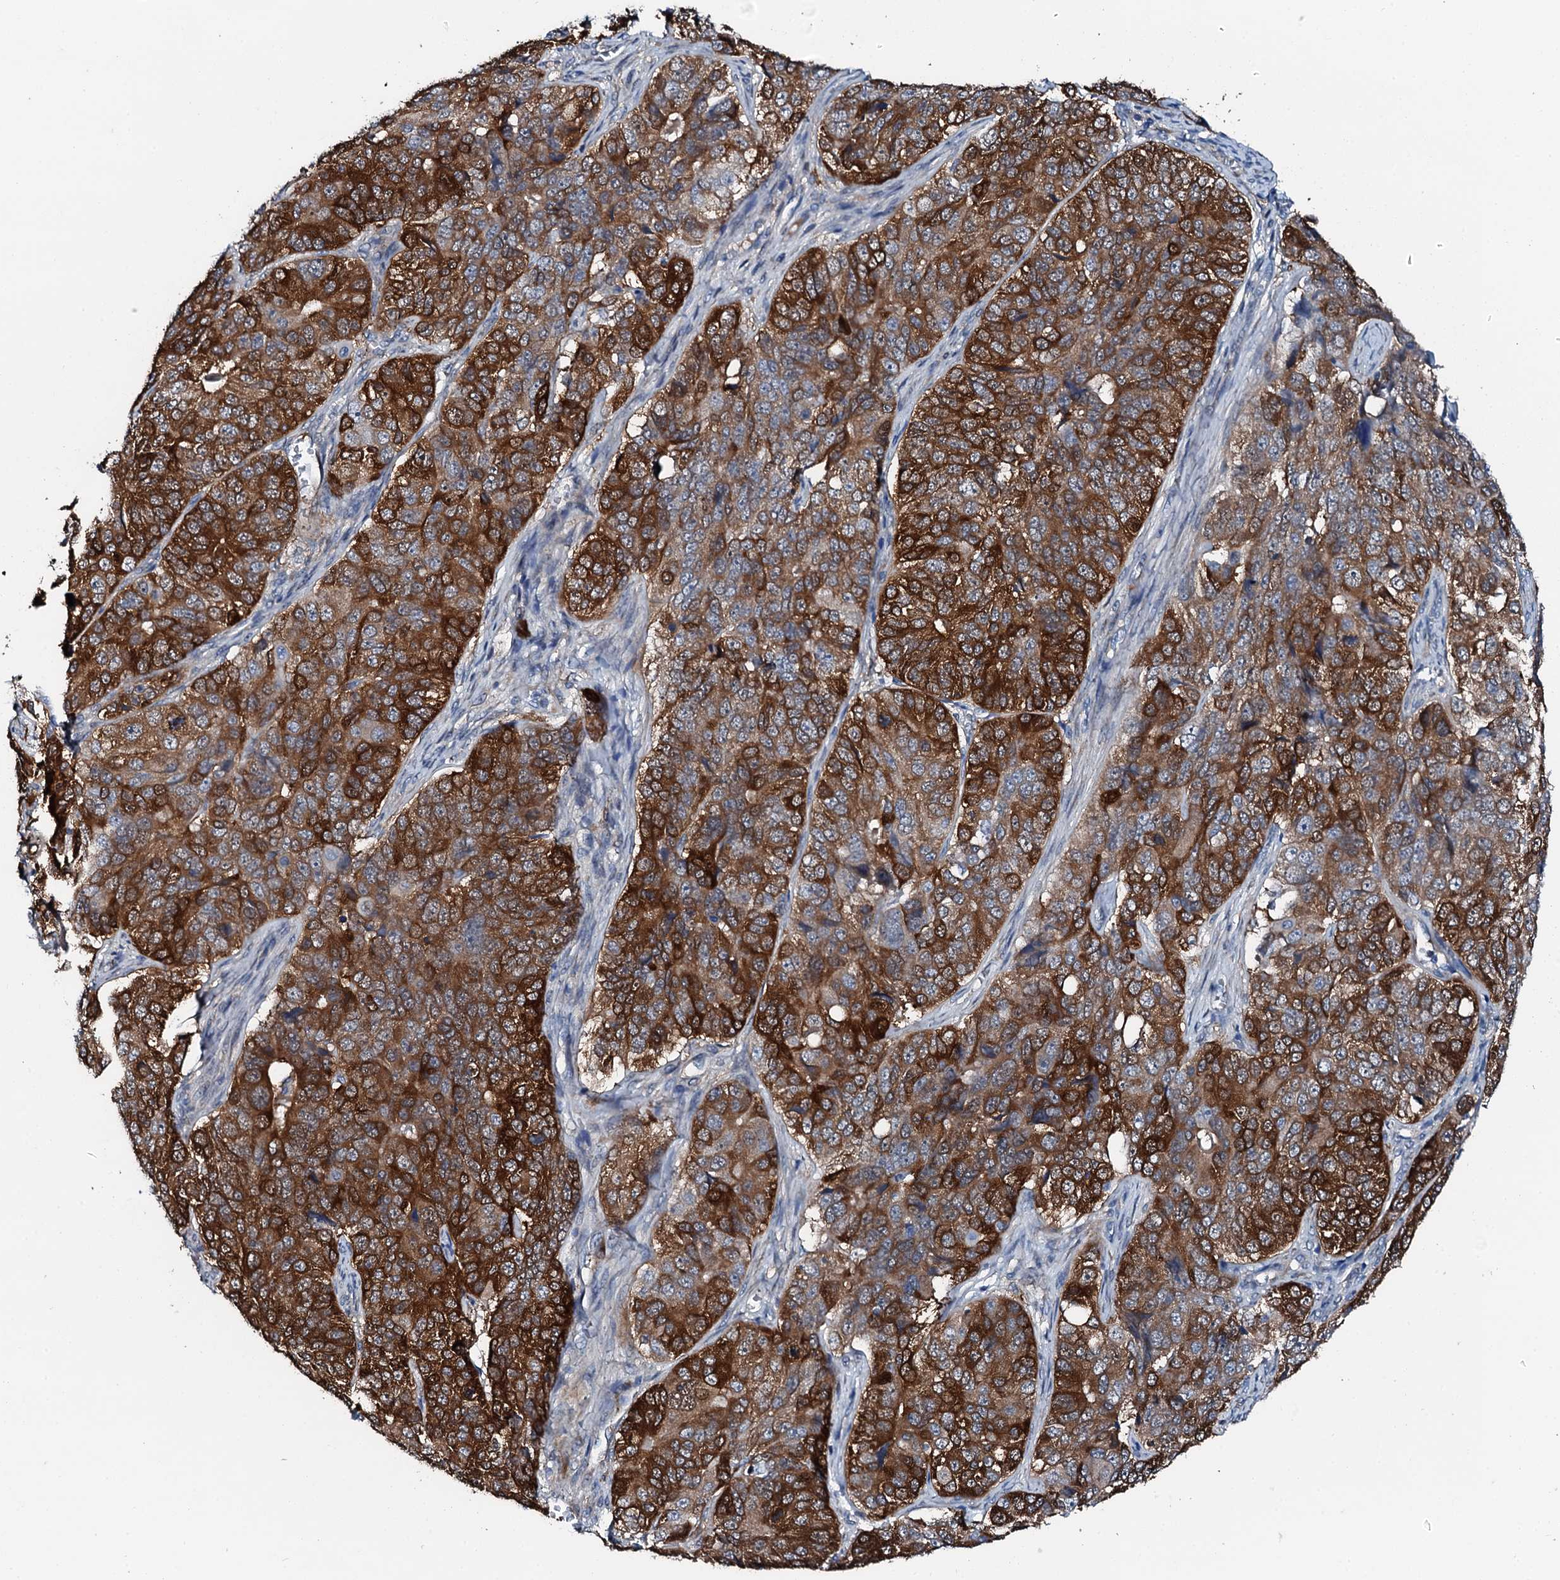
{"staining": {"intensity": "strong", "quantity": ">75%", "location": "cytoplasmic/membranous"}, "tissue": "ovarian cancer", "cell_type": "Tumor cells", "image_type": "cancer", "snomed": [{"axis": "morphology", "description": "Carcinoma, endometroid"}, {"axis": "topography", "description": "Ovary"}], "caption": "A high amount of strong cytoplasmic/membranous expression is present in about >75% of tumor cells in endometroid carcinoma (ovarian) tissue. The protein is stained brown, and the nuclei are stained in blue (DAB (3,3'-diaminobenzidine) IHC with brightfield microscopy, high magnification).", "gene": "GFOD2", "patient": {"sex": "female", "age": 51}}